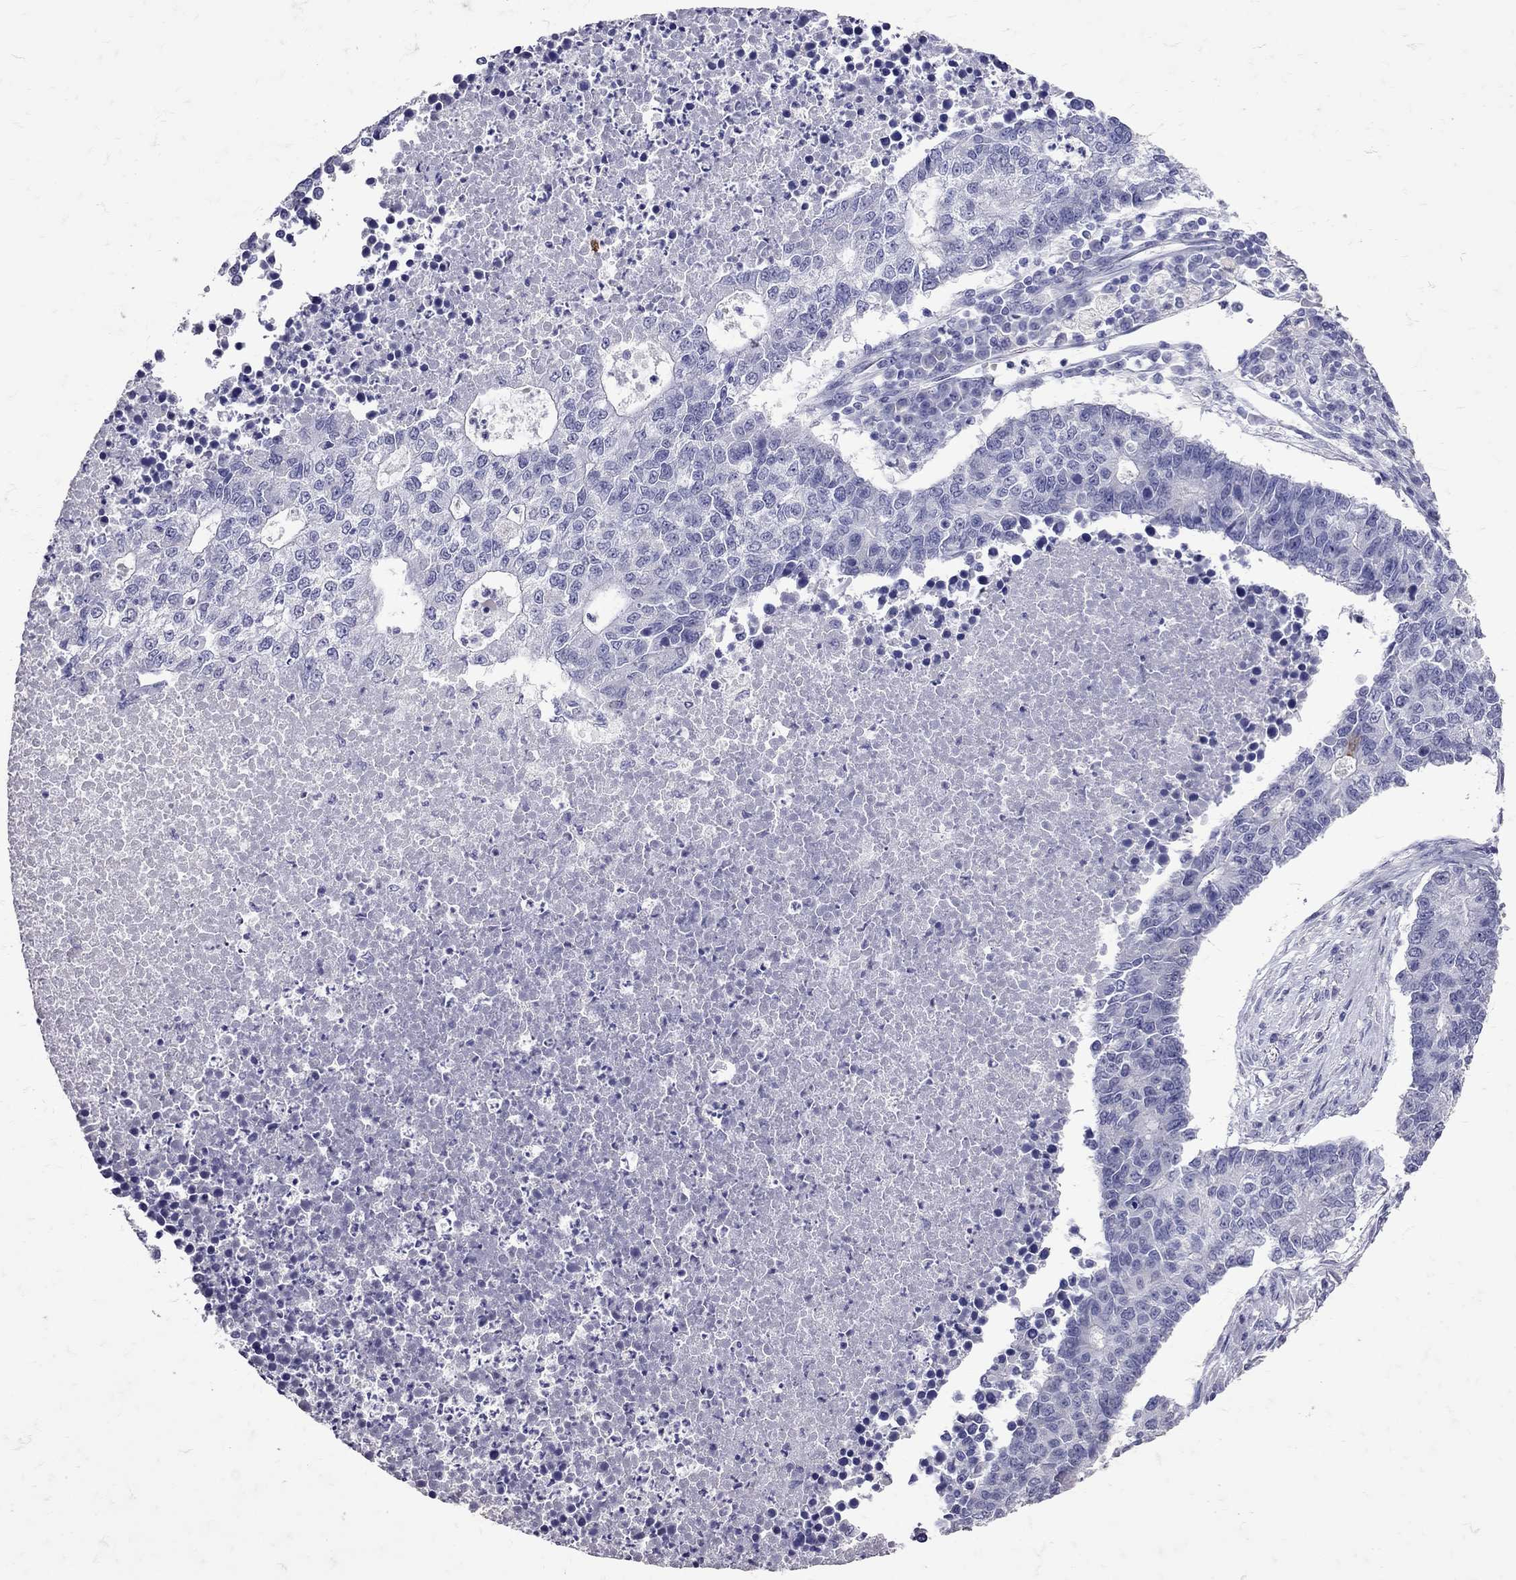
{"staining": {"intensity": "negative", "quantity": "none", "location": "none"}, "tissue": "lung cancer", "cell_type": "Tumor cells", "image_type": "cancer", "snomed": [{"axis": "morphology", "description": "Adenocarcinoma, NOS"}, {"axis": "topography", "description": "Lung"}], "caption": "There is no significant staining in tumor cells of lung adenocarcinoma. (DAB immunohistochemistry (IHC) with hematoxylin counter stain).", "gene": "SST", "patient": {"sex": "male", "age": 57}}